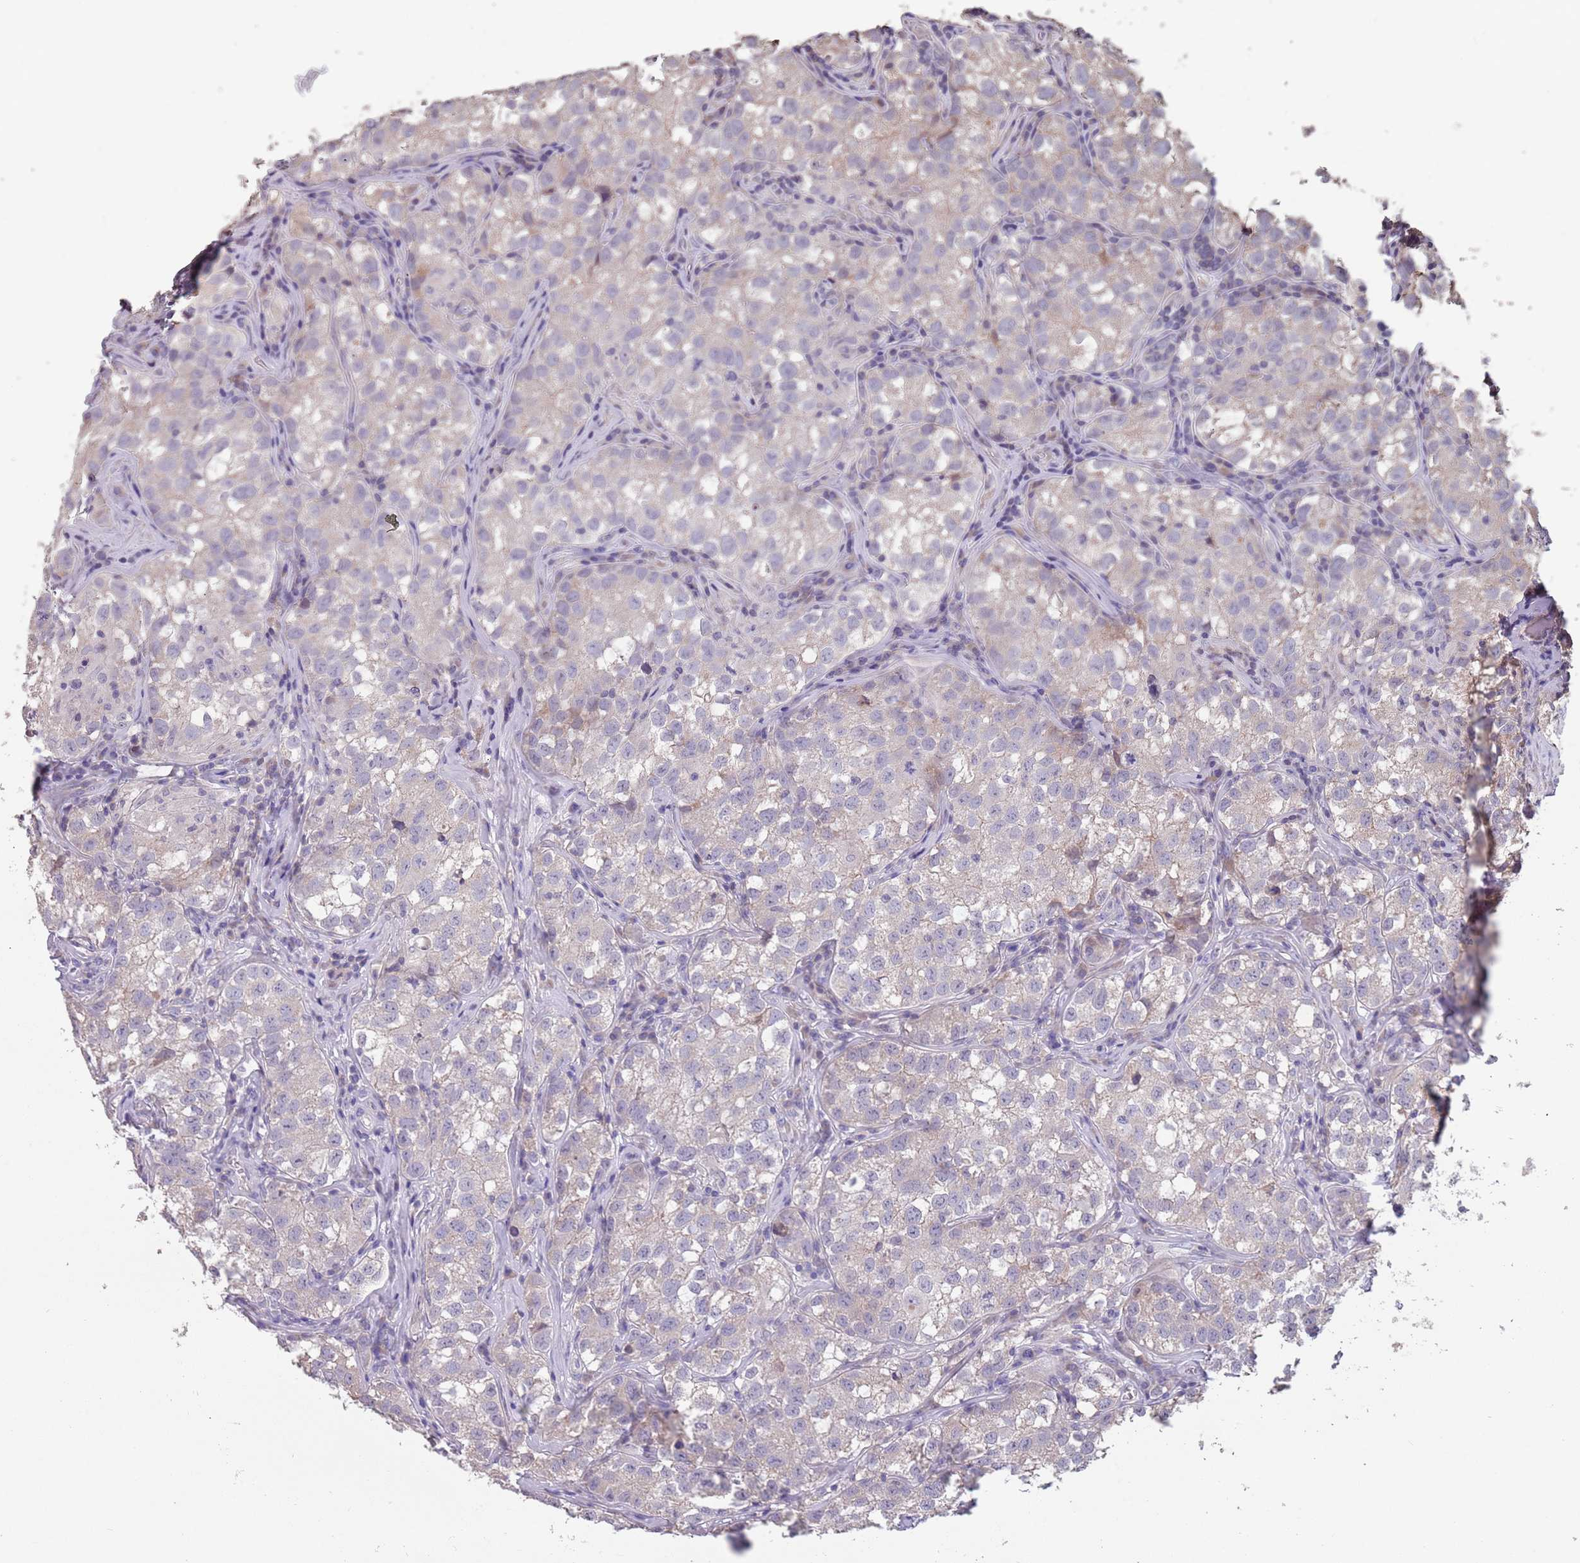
{"staining": {"intensity": "negative", "quantity": "none", "location": "none"}, "tissue": "testis cancer", "cell_type": "Tumor cells", "image_type": "cancer", "snomed": [{"axis": "morphology", "description": "Seminoma, NOS"}, {"axis": "morphology", "description": "Carcinoma, Embryonal, NOS"}, {"axis": "topography", "description": "Testis"}], "caption": "Immunohistochemical staining of human testis cancer (seminoma) demonstrates no significant expression in tumor cells.", "gene": "MBD3L1", "patient": {"sex": "male", "age": 43}}